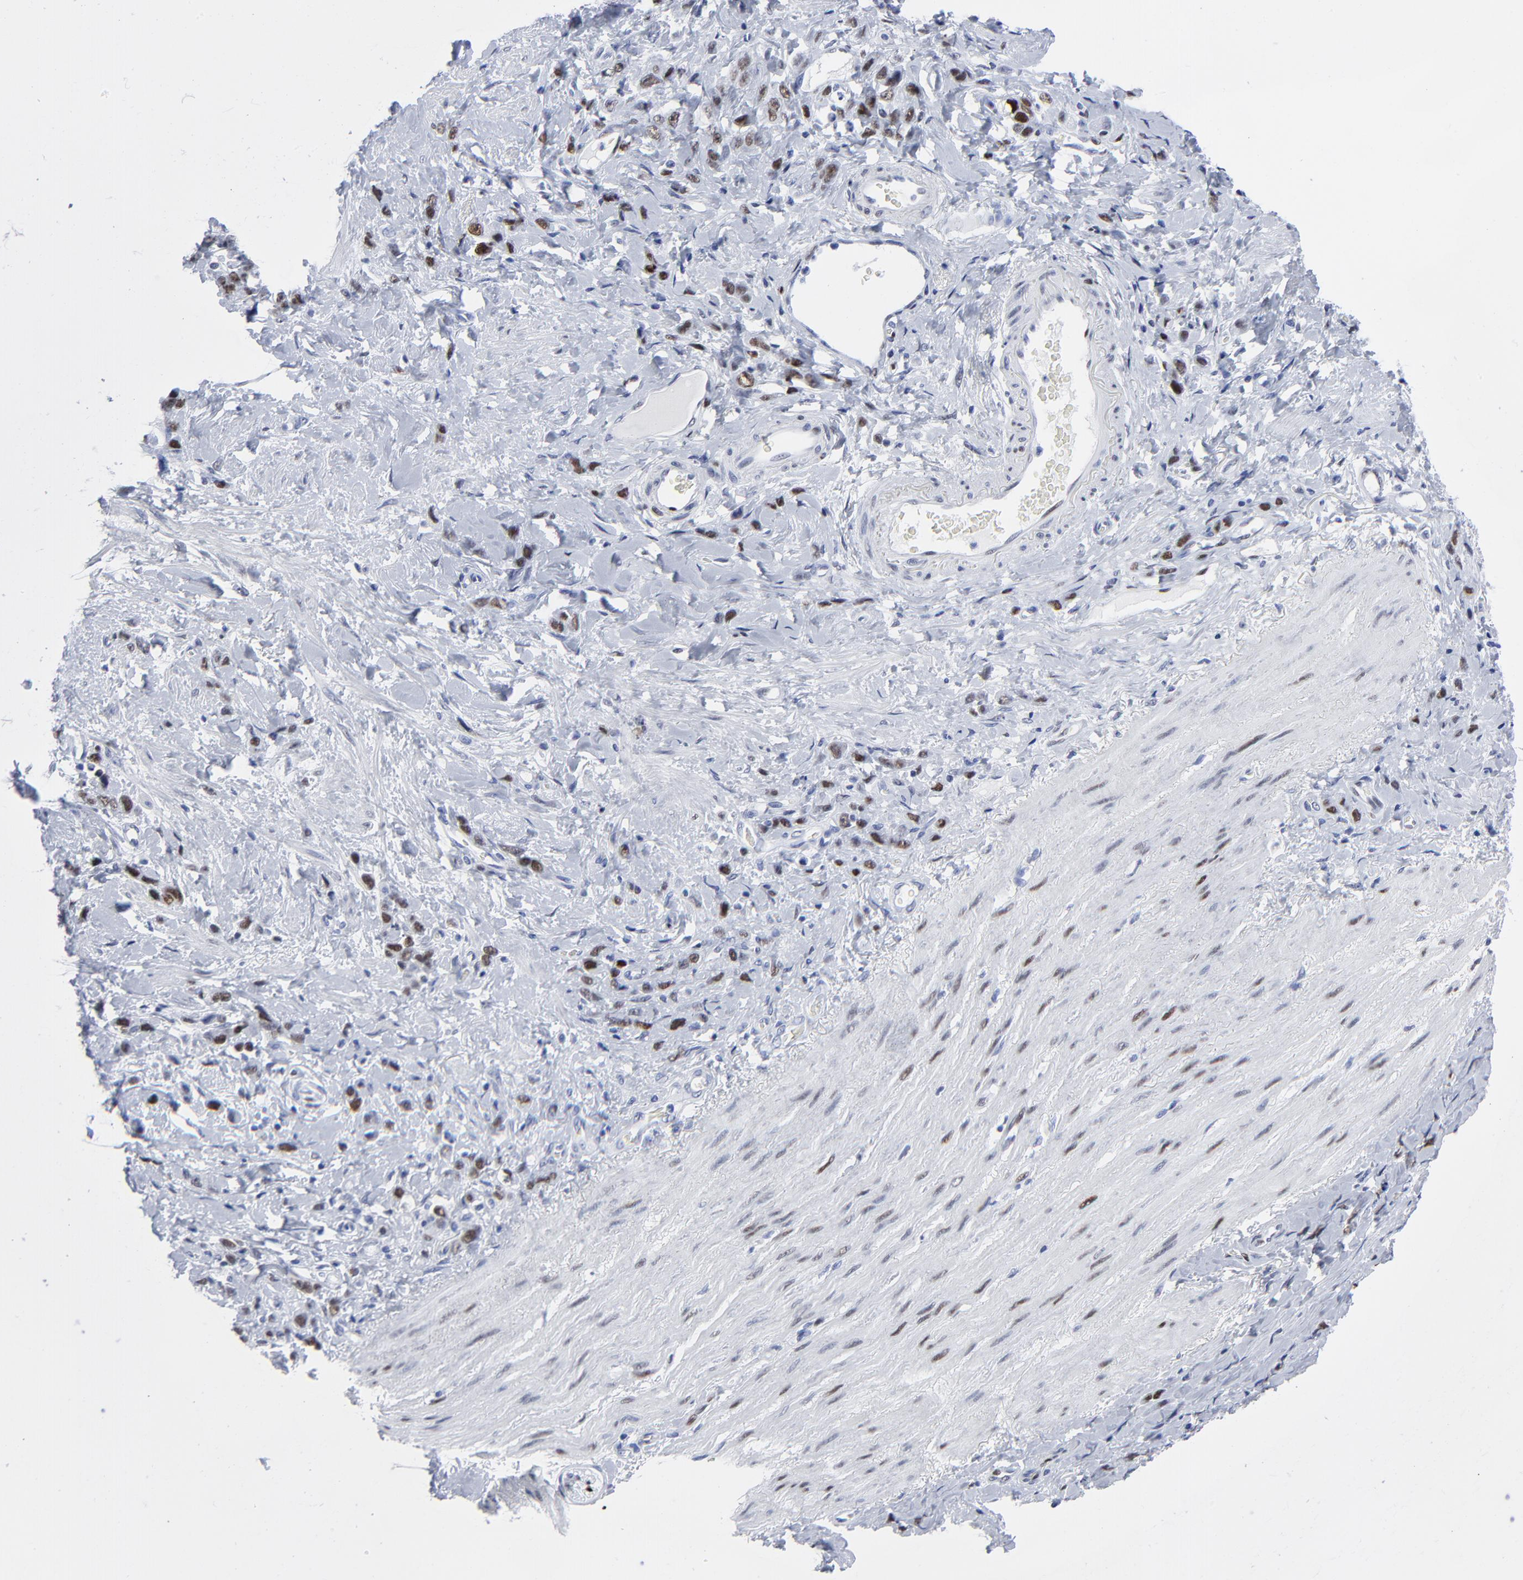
{"staining": {"intensity": "moderate", "quantity": ">75%", "location": "nuclear"}, "tissue": "stomach cancer", "cell_type": "Tumor cells", "image_type": "cancer", "snomed": [{"axis": "morphology", "description": "Normal tissue, NOS"}, {"axis": "morphology", "description": "Adenocarcinoma, NOS"}, {"axis": "topography", "description": "Stomach"}], "caption": "The image shows immunohistochemical staining of stomach cancer (adenocarcinoma). There is moderate nuclear staining is identified in approximately >75% of tumor cells.", "gene": "JUN", "patient": {"sex": "male", "age": 82}}